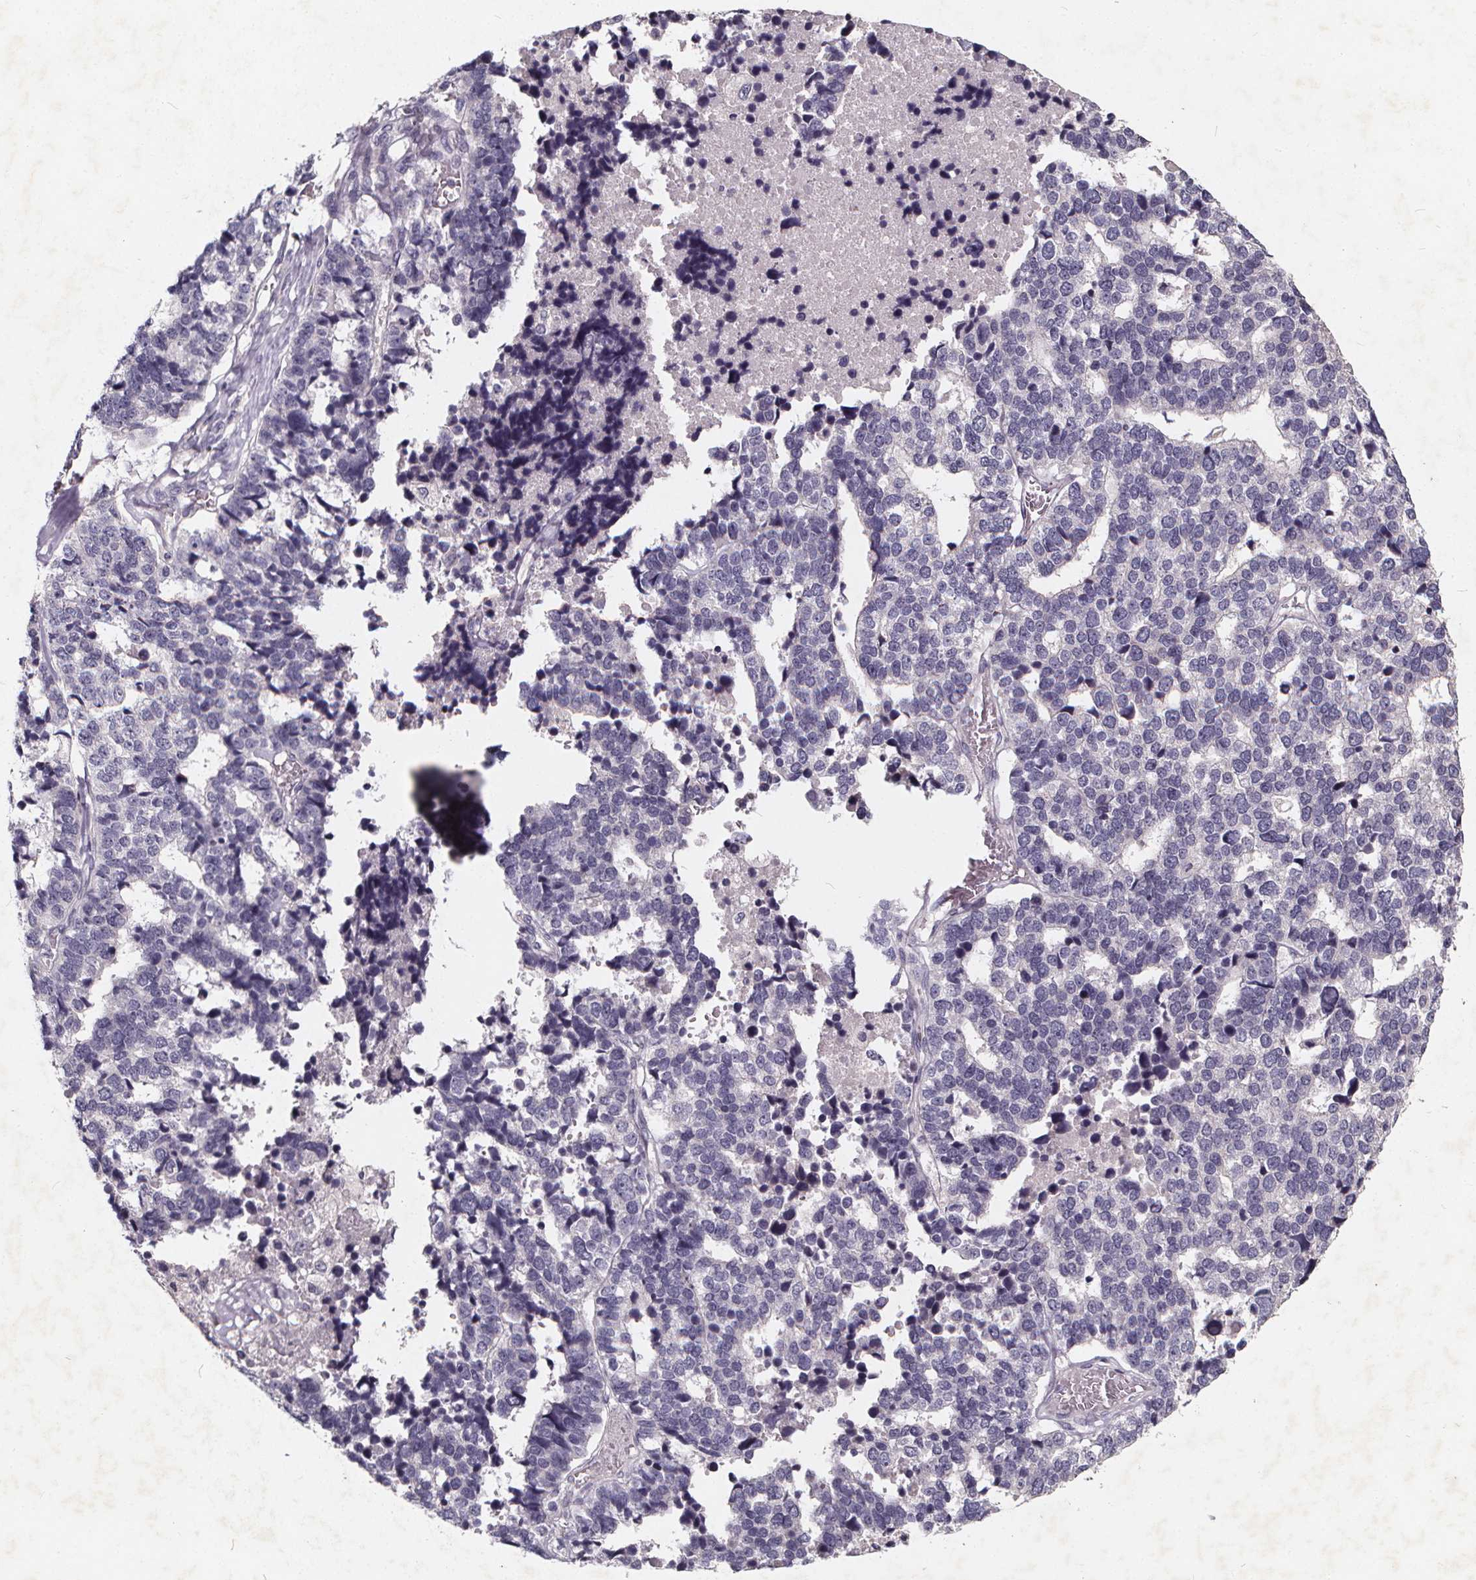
{"staining": {"intensity": "negative", "quantity": "none", "location": "none"}, "tissue": "stomach cancer", "cell_type": "Tumor cells", "image_type": "cancer", "snomed": [{"axis": "morphology", "description": "Adenocarcinoma, NOS"}, {"axis": "topography", "description": "Stomach"}], "caption": "Tumor cells are negative for protein expression in human stomach cancer.", "gene": "TSPAN14", "patient": {"sex": "male", "age": 69}}